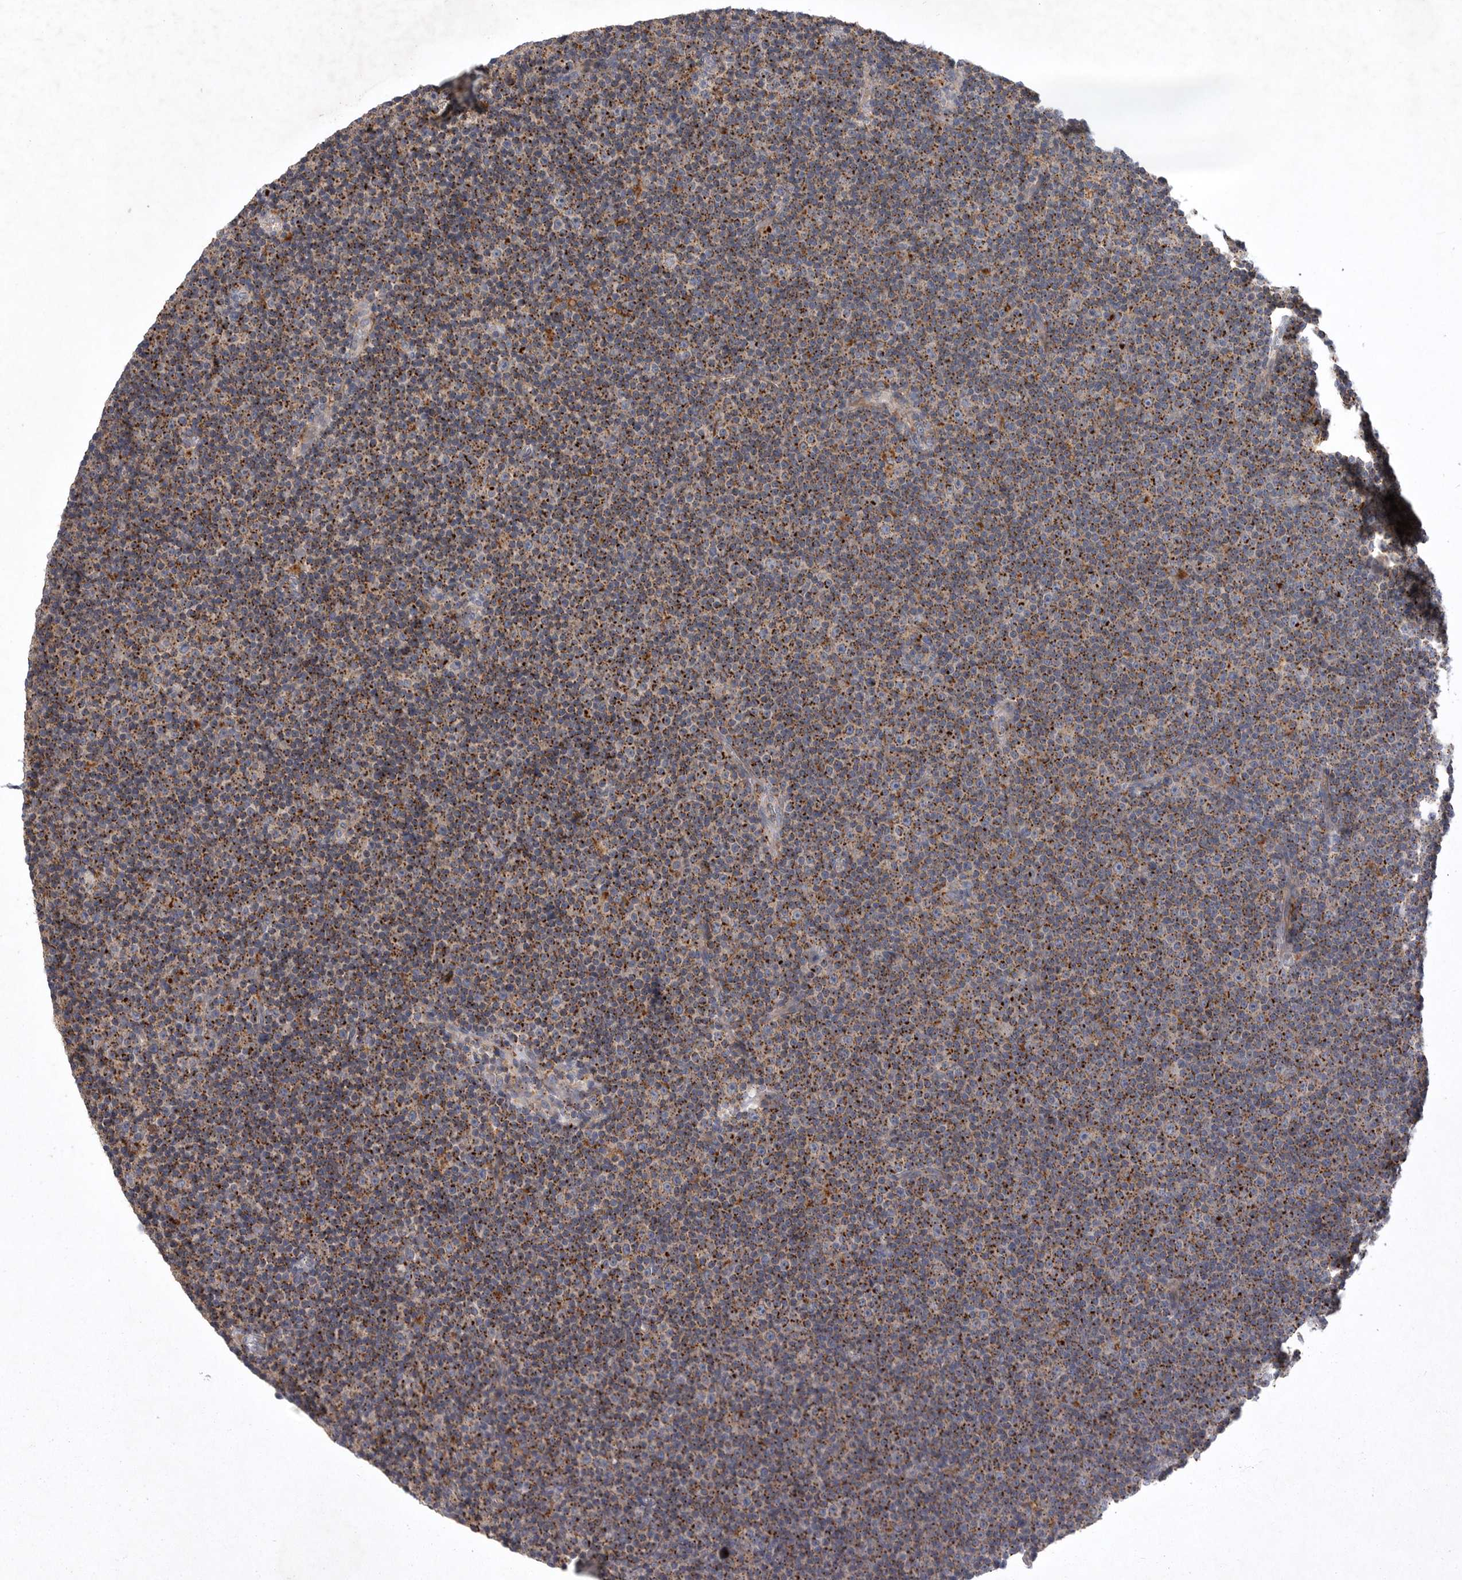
{"staining": {"intensity": "moderate", "quantity": ">75%", "location": "cytoplasmic/membranous"}, "tissue": "lymphoma", "cell_type": "Tumor cells", "image_type": "cancer", "snomed": [{"axis": "morphology", "description": "Malignant lymphoma, non-Hodgkin's type, Low grade"}, {"axis": "topography", "description": "Lymph node"}], "caption": "High-power microscopy captured an IHC photomicrograph of lymphoma, revealing moderate cytoplasmic/membranous positivity in approximately >75% of tumor cells. Nuclei are stained in blue.", "gene": "LAMTOR3", "patient": {"sex": "female", "age": 67}}